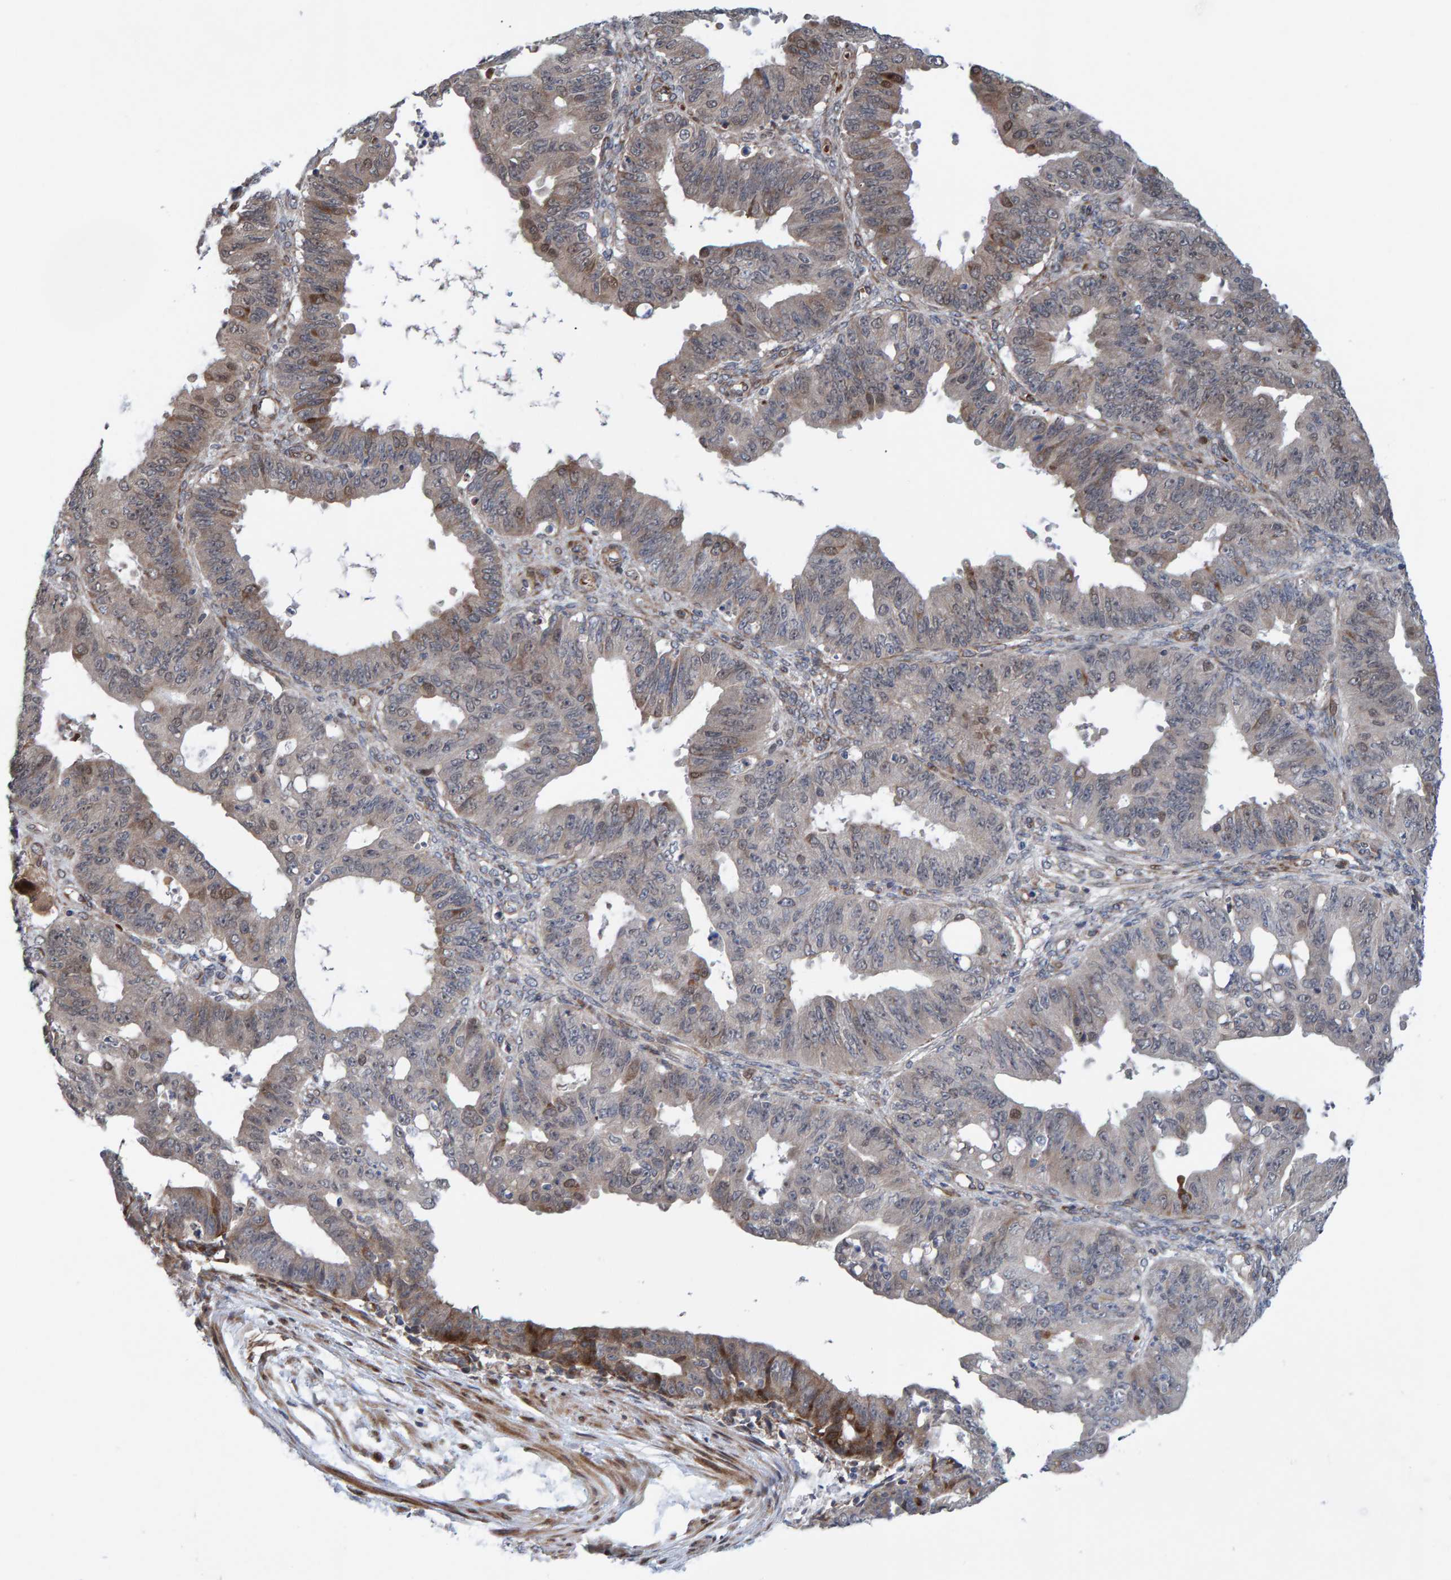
{"staining": {"intensity": "moderate", "quantity": "<25%", "location": "cytoplasmic/membranous"}, "tissue": "ovarian cancer", "cell_type": "Tumor cells", "image_type": "cancer", "snomed": [{"axis": "morphology", "description": "Carcinoma, endometroid"}, {"axis": "topography", "description": "Ovary"}], "caption": "This photomicrograph demonstrates IHC staining of human ovarian cancer (endometroid carcinoma), with low moderate cytoplasmic/membranous expression in approximately <25% of tumor cells.", "gene": "MFSD6L", "patient": {"sex": "female", "age": 42}}